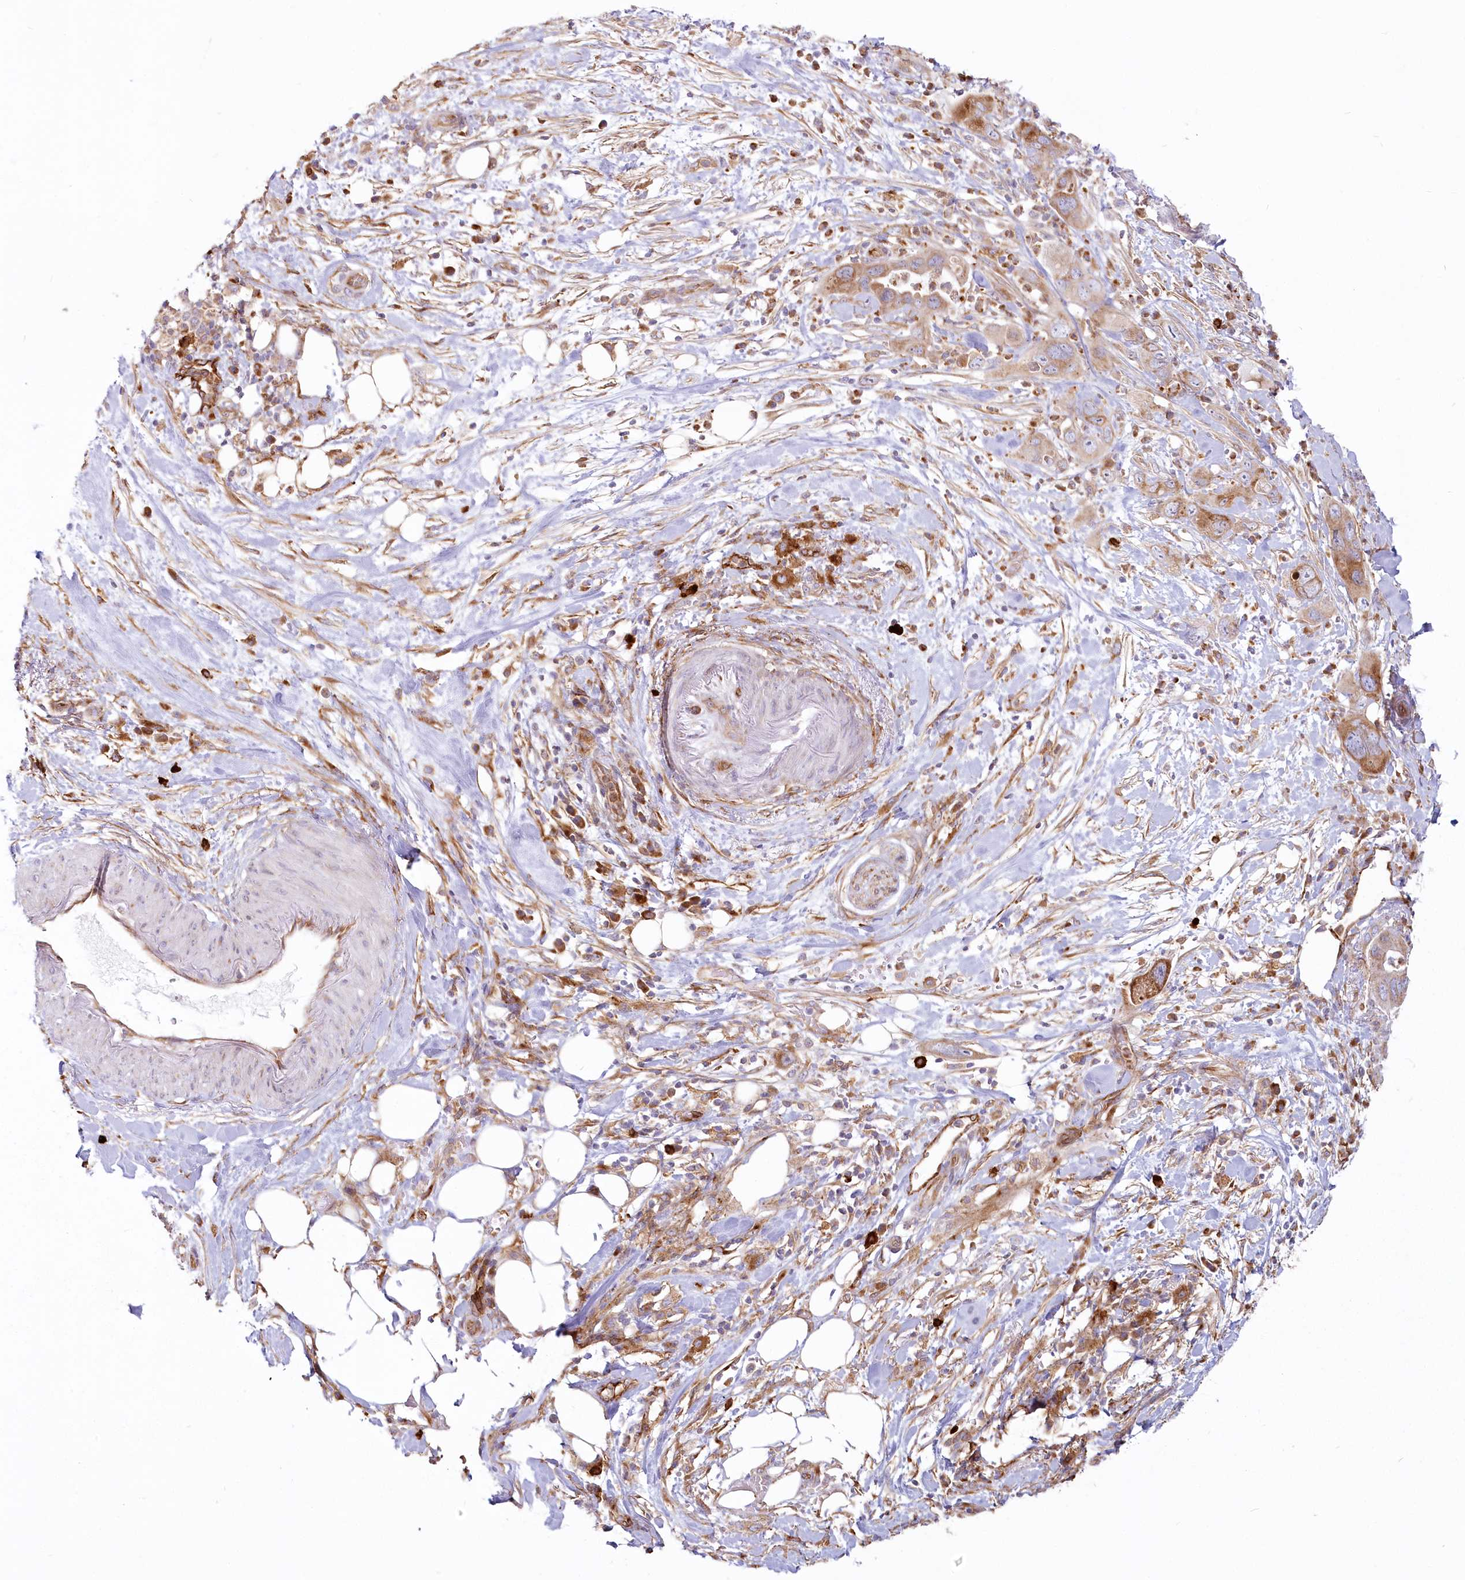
{"staining": {"intensity": "moderate", "quantity": ">75%", "location": "cytoplasmic/membranous"}, "tissue": "pancreatic cancer", "cell_type": "Tumor cells", "image_type": "cancer", "snomed": [{"axis": "morphology", "description": "Adenocarcinoma, NOS"}, {"axis": "topography", "description": "Pancreas"}], "caption": "IHC (DAB) staining of human pancreatic cancer demonstrates moderate cytoplasmic/membranous protein expression in approximately >75% of tumor cells.", "gene": "HARS2", "patient": {"sex": "female", "age": 71}}